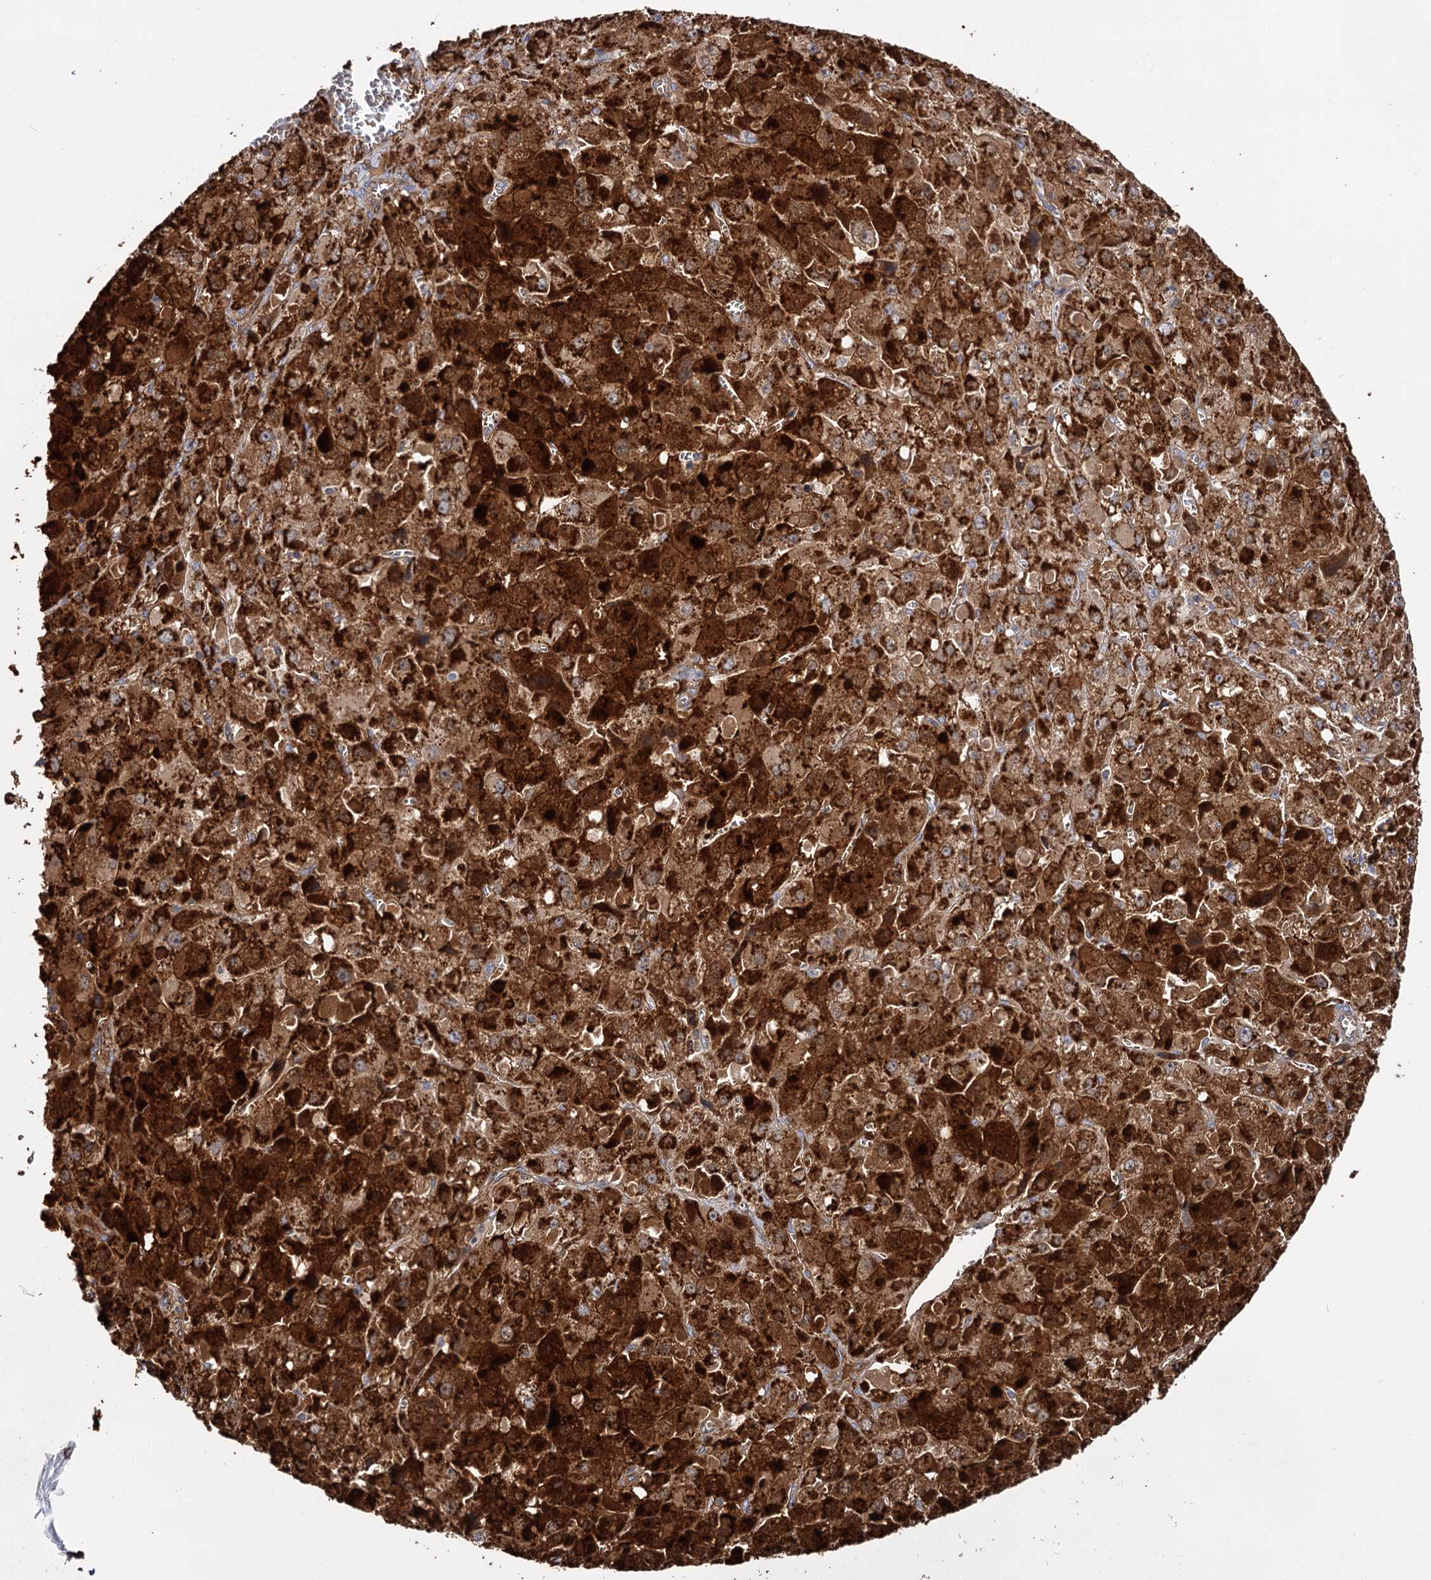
{"staining": {"intensity": "strong", "quantity": ">75%", "location": "cytoplasmic/membranous"}, "tissue": "liver cancer", "cell_type": "Tumor cells", "image_type": "cancer", "snomed": [{"axis": "morphology", "description": "Carcinoma, Hepatocellular, NOS"}, {"axis": "topography", "description": "Liver"}], "caption": "Protein staining by immunohistochemistry displays strong cytoplasmic/membranous staining in about >75% of tumor cells in liver cancer.", "gene": "IDI1", "patient": {"sex": "female", "age": 73}}